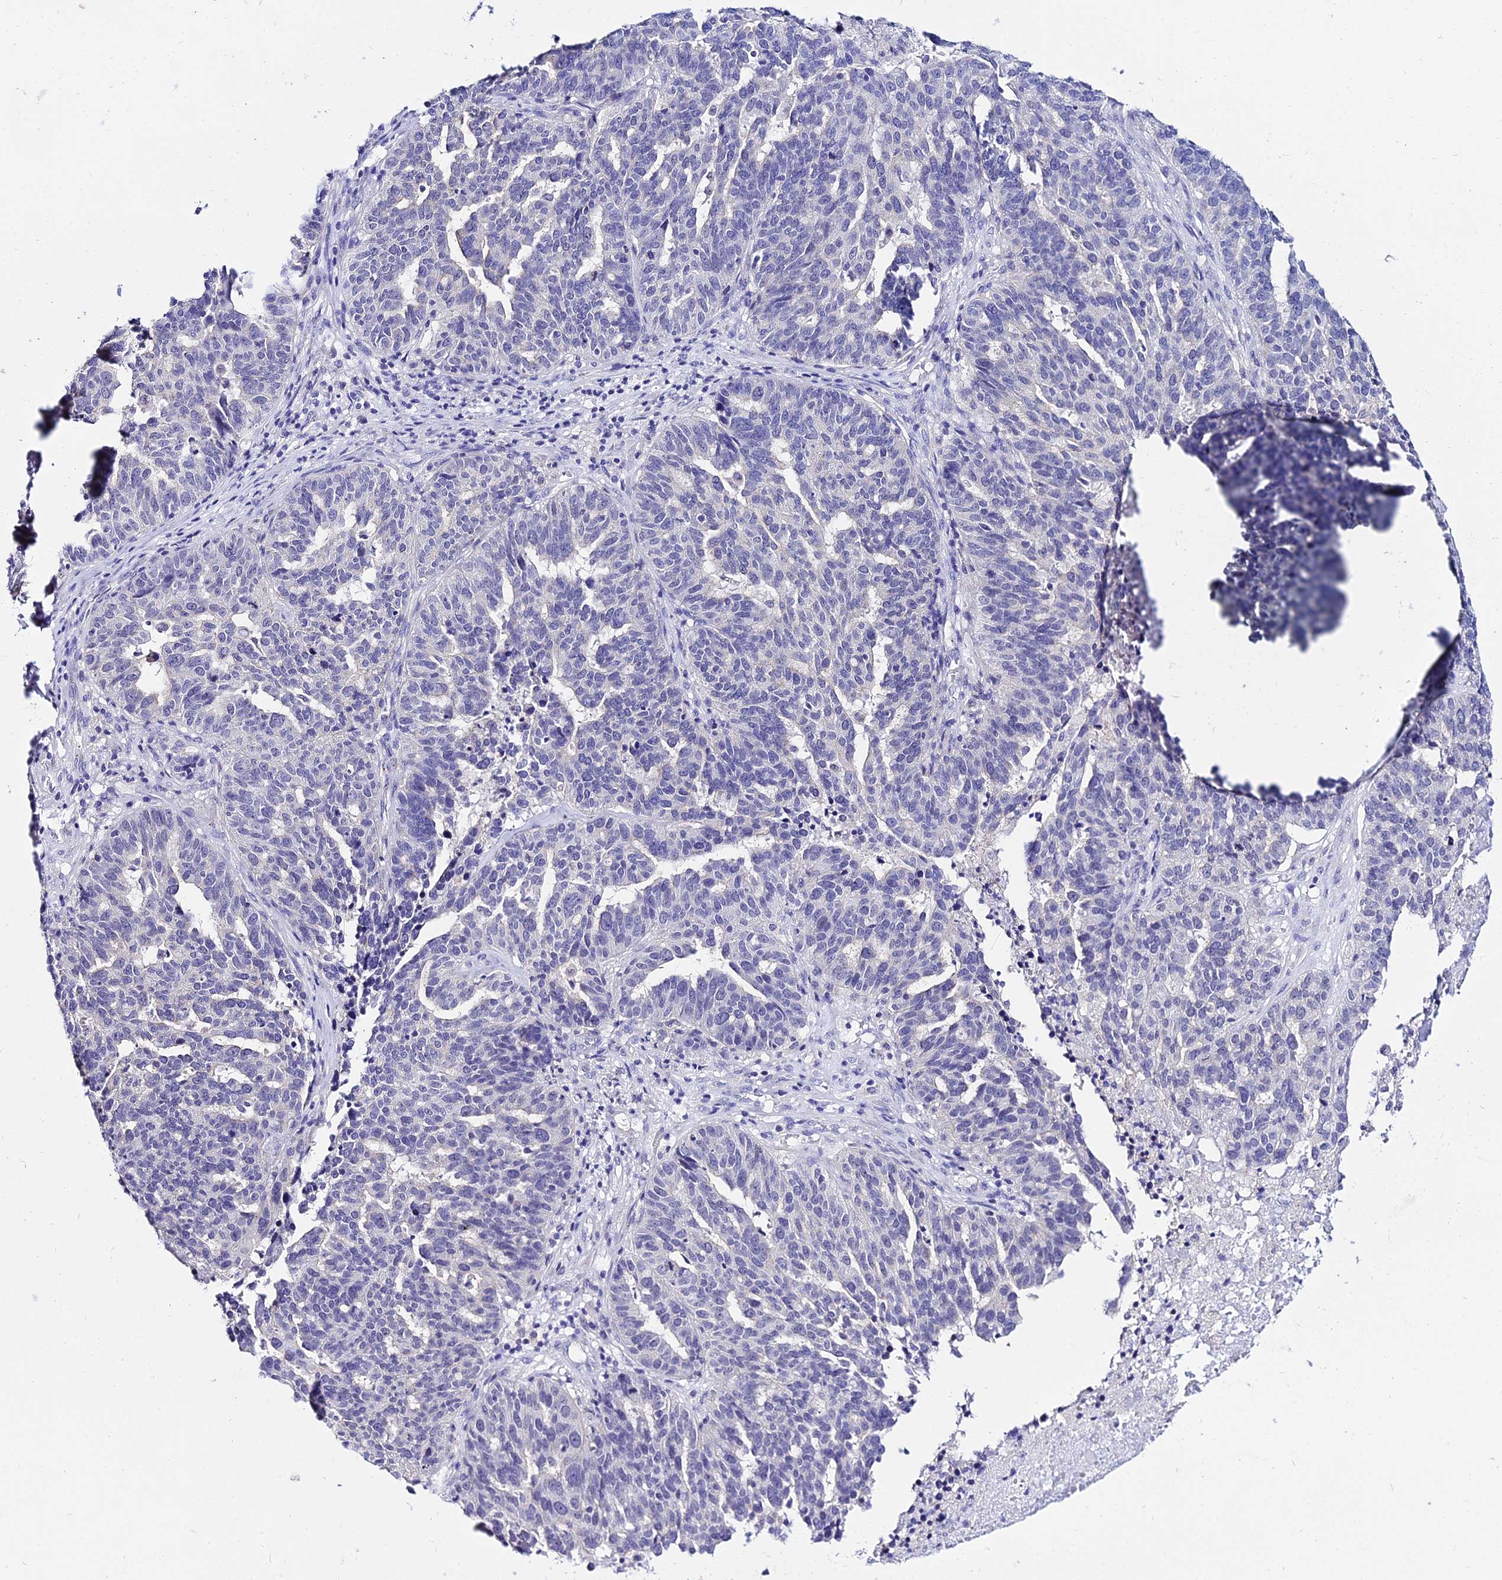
{"staining": {"intensity": "negative", "quantity": "none", "location": "none"}, "tissue": "ovarian cancer", "cell_type": "Tumor cells", "image_type": "cancer", "snomed": [{"axis": "morphology", "description": "Cystadenocarcinoma, serous, NOS"}, {"axis": "topography", "description": "Ovary"}], "caption": "This is a photomicrograph of immunohistochemistry (IHC) staining of serous cystadenocarcinoma (ovarian), which shows no expression in tumor cells. (Immunohistochemistry (ihc), brightfield microscopy, high magnification).", "gene": "ATG16L2", "patient": {"sex": "female", "age": 59}}